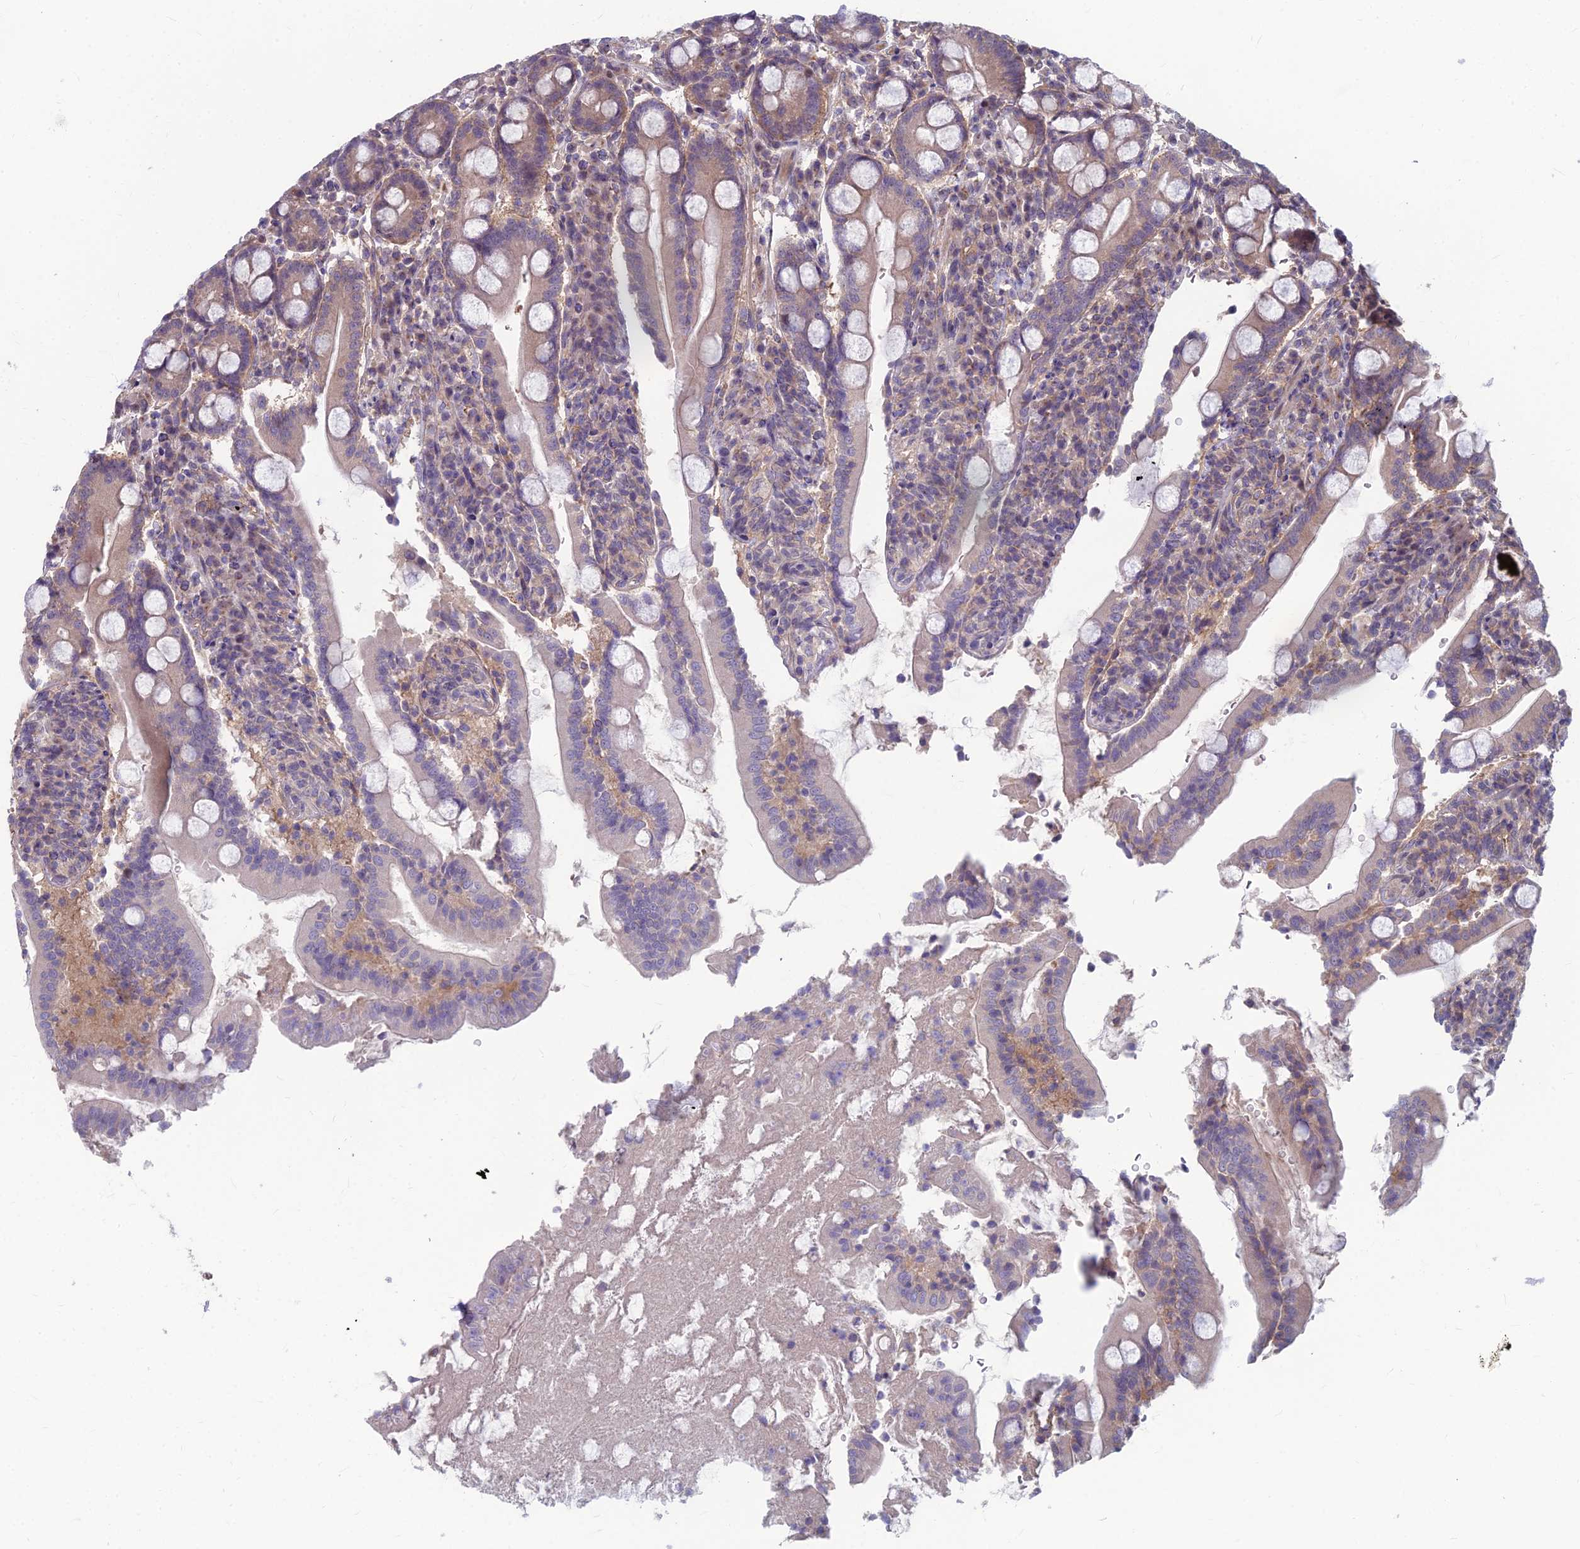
{"staining": {"intensity": "weak", "quantity": "25%-75%", "location": "cytoplasmic/membranous"}, "tissue": "duodenum", "cell_type": "Glandular cells", "image_type": "normal", "snomed": [{"axis": "morphology", "description": "Normal tissue, NOS"}, {"axis": "topography", "description": "Duodenum"}], "caption": "Immunohistochemical staining of unremarkable duodenum exhibits weak cytoplasmic/membranous protein expression in about 25%-75% of glandular cells.", "gene": "MFSD8", "patient": {"sex": "male", "age": 35}}